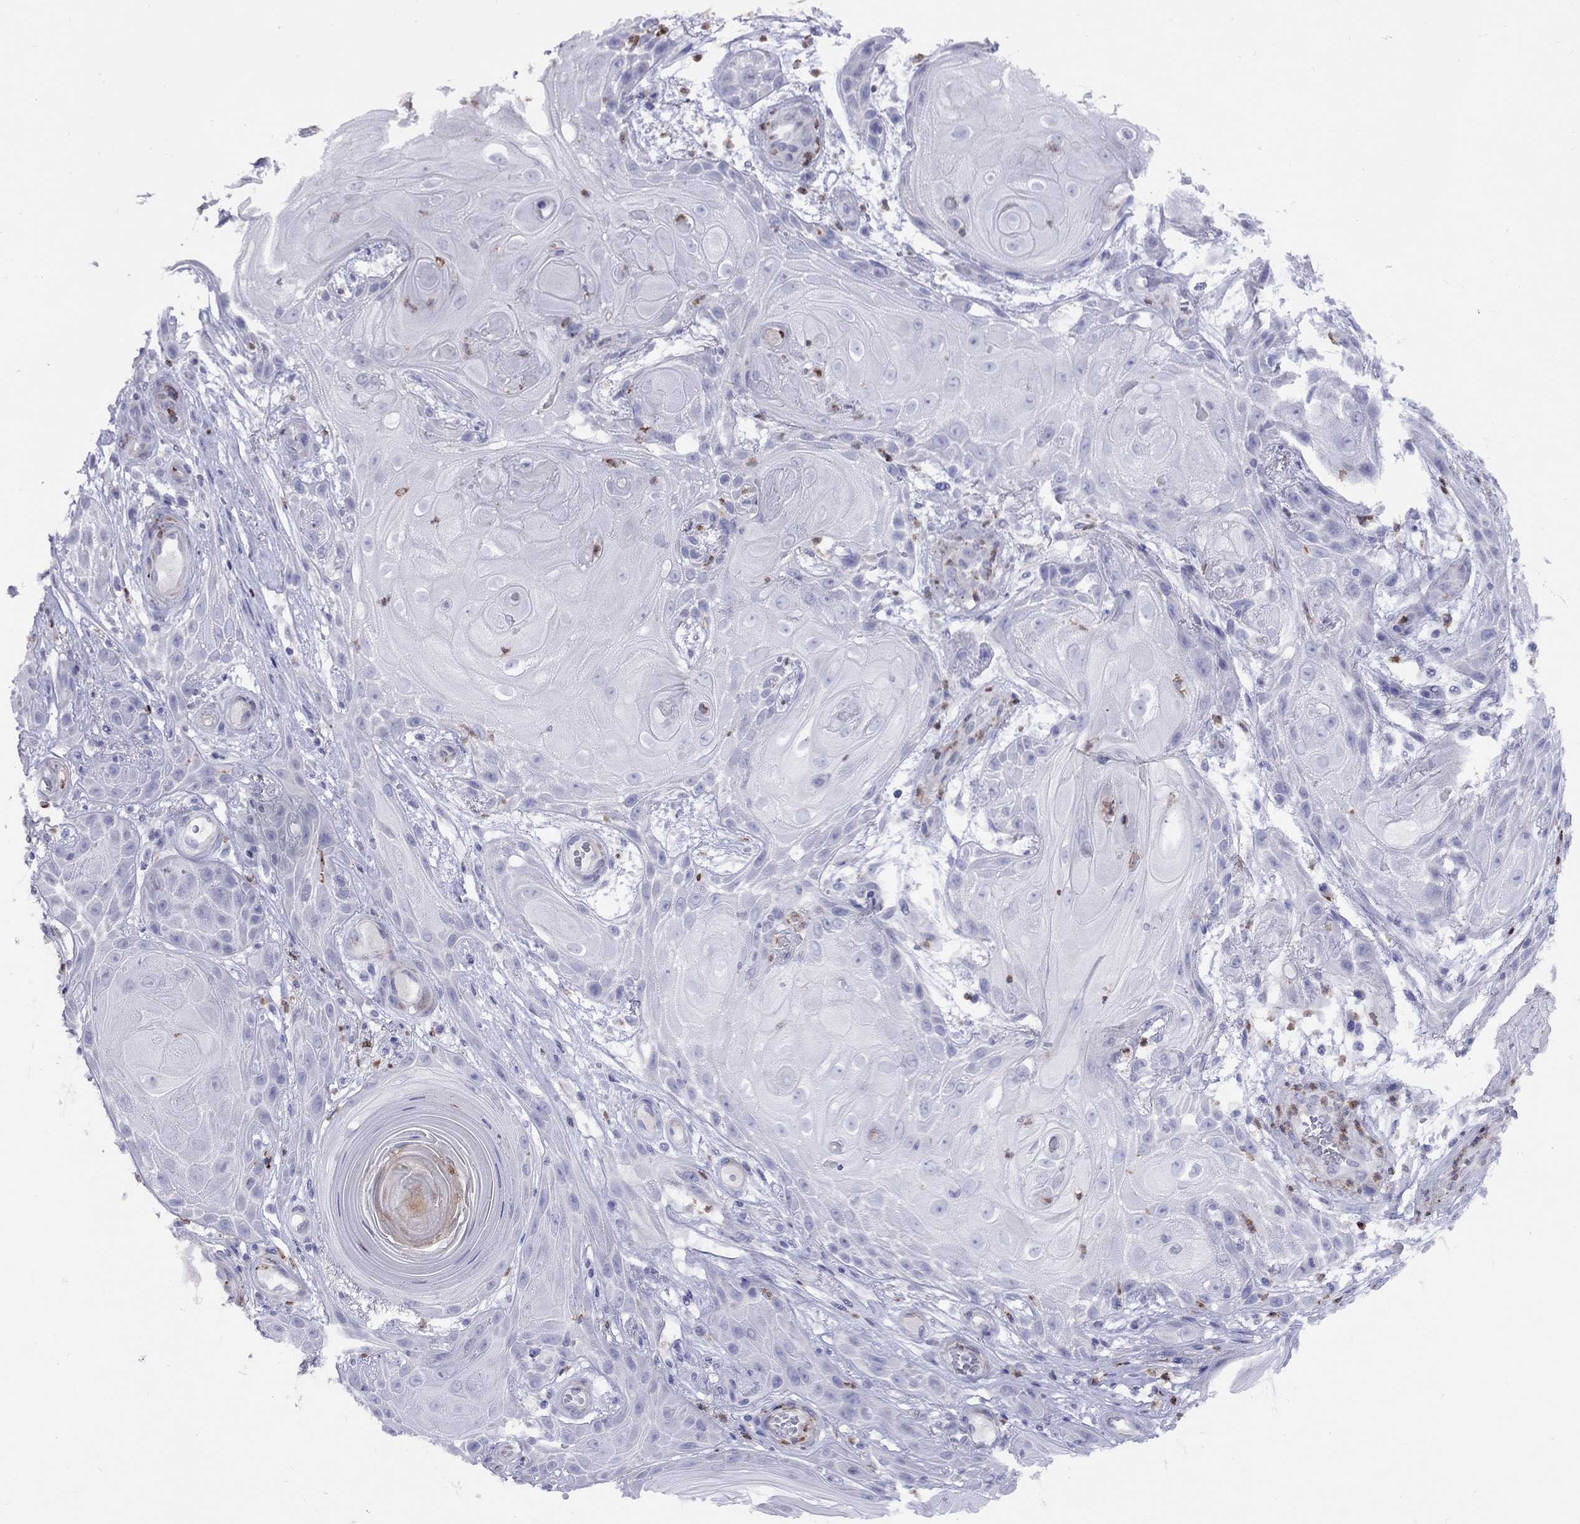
{"staining": {"intensity": "negative", "quantity": "none", "location": "none"}, "tissue": "skin cancer", "cell_type": "Tumor cells", "image_type": "cancer", "snomed": [{"axis": "morphology", "description": "Squamous cell carcinoma, NOS"}, {"axis": "topography", "description": "Skin"}], "caption": "DAB immunohistochemical staining of human skin cancer (squamous cell carcinoma) demonstrates no significant expression in tumor cells.", "gene": "SPINT4", "patient": {"sex": "male", "age": 62}}